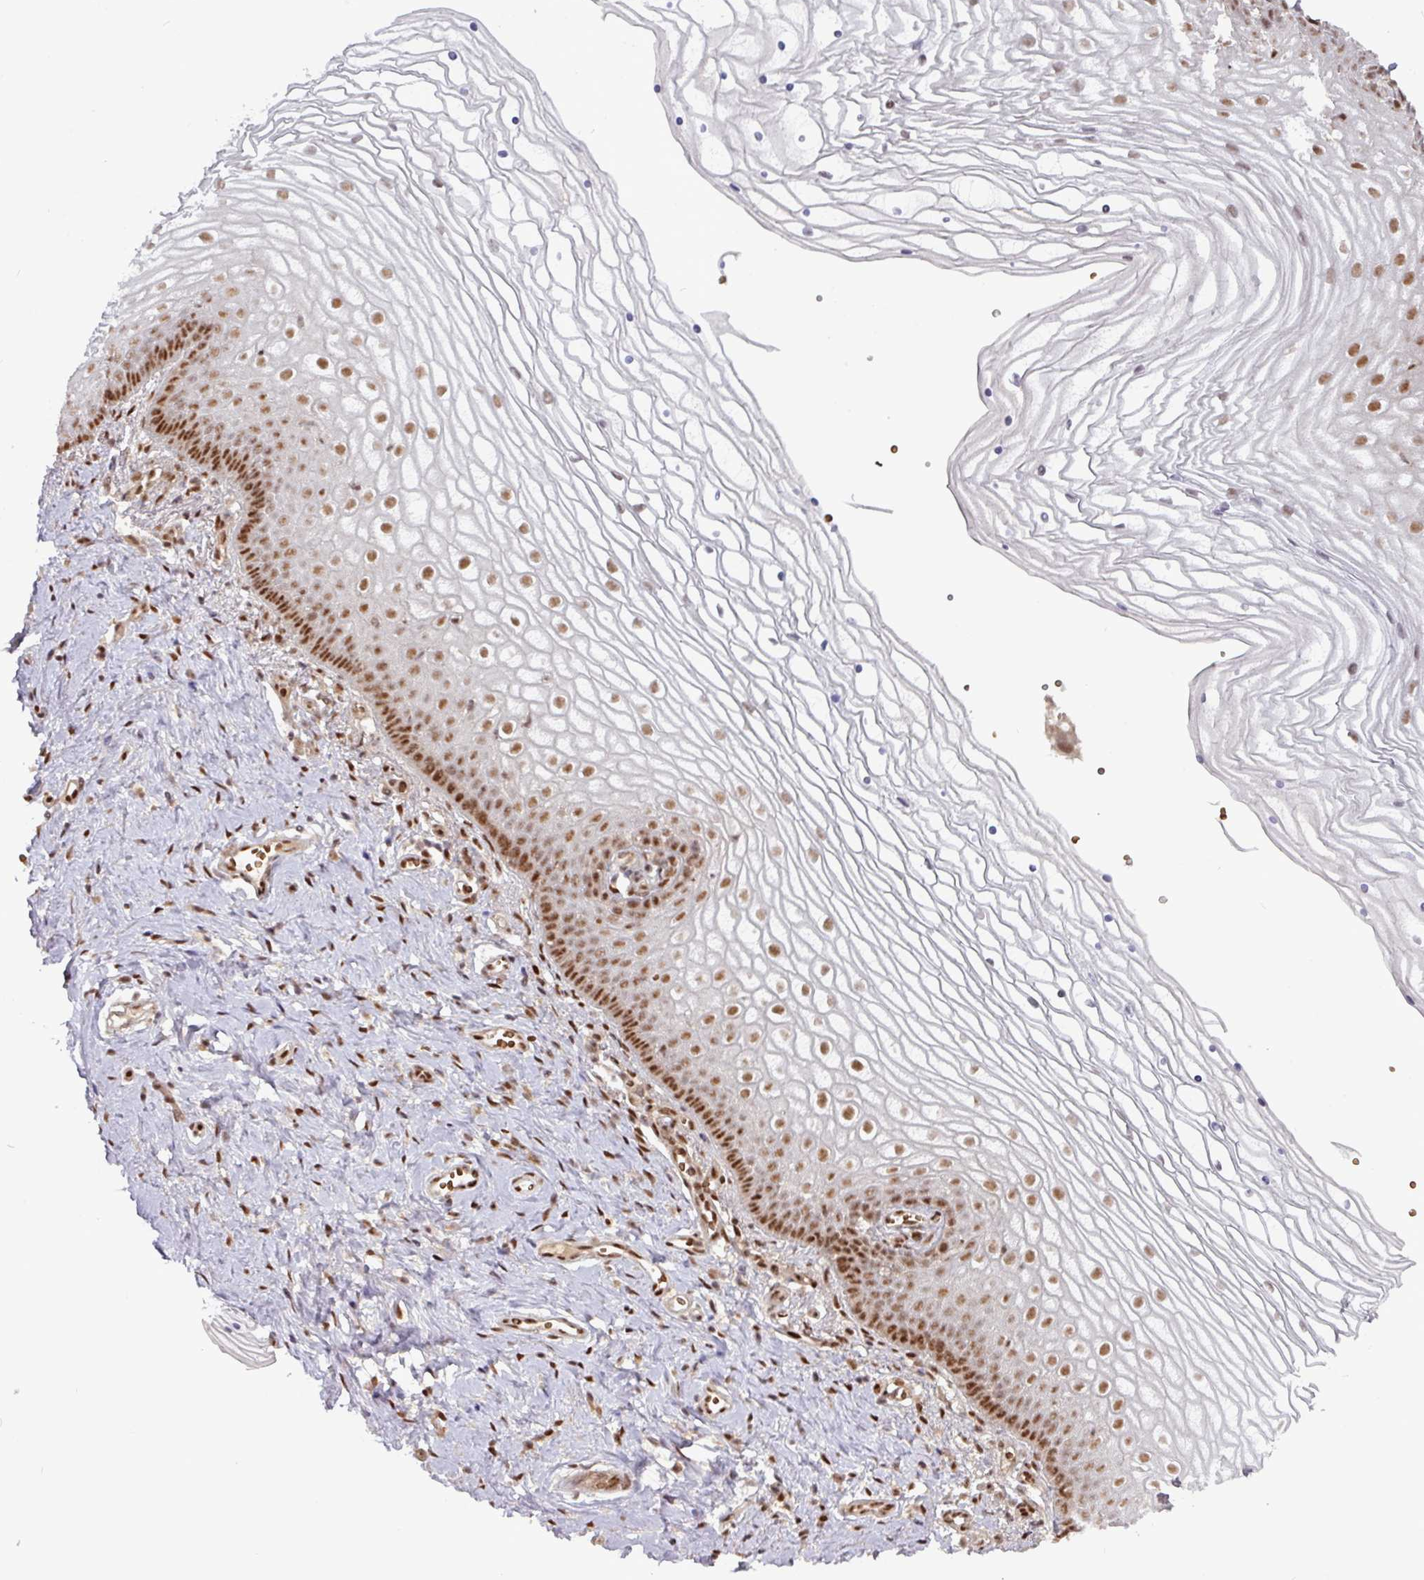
{"staining": {"intensity": "strong", "quantity": "25%-75%", "location": "nuclear"}, "tissue": "vagina", "cell_type": "Squamous epithelial cells", "image_type": "normal", "snomed": [{"axis": "morphology", "description": "Normal tissue, NOS"}, {"axis": "topography", "description": "Vagina"}], "caption": "Immunohistochemical staining of benign vagina displays strong nuclear protein staining in about 25%-75% of squamous epithelial cells.", "gene": "CIC", "patient": {"sex": "female", "age": 56}}